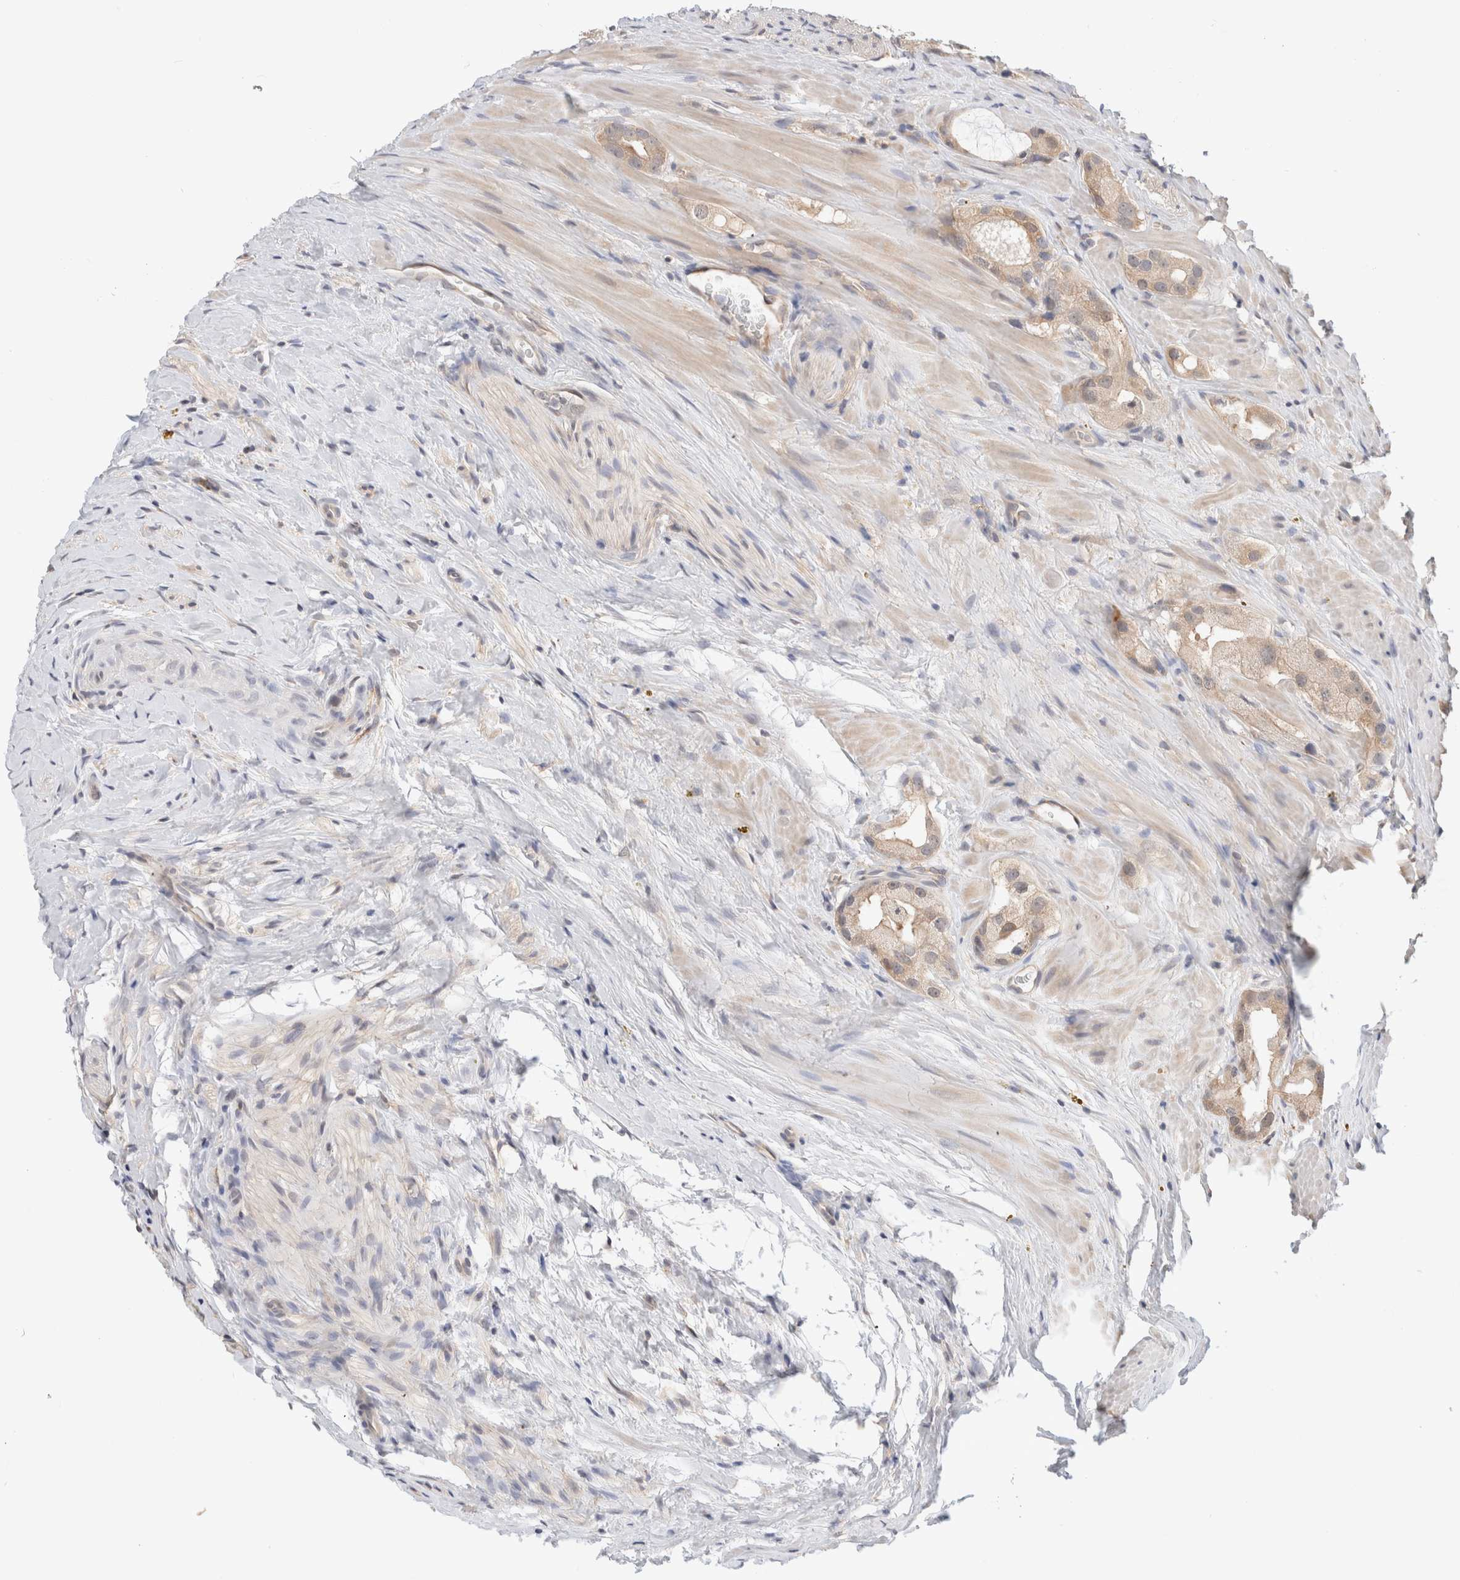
{"staining": {"intensity": "weak", "quantity": "25%-75%", "location": "cytoplasmic/membranous"}, "tissue": "prostate cancer", "cell_type": "Tumor cells", "image_type": "cancer", "snomed": [{"axis": "morphology", "description": "Adenocarcinoma, High grade"}, {"axis": "topography", "description": "Prostate"}], "caption": "Immunohistochemical staining of human prostate high-grade adenocarcinoma demonstrates low levels of weak cytoplasmic/membranous positivity in approximately 25%-75% of tumor cells.", "gene": "C17orf97", "patient": {"sex": "male", "age": 63}}